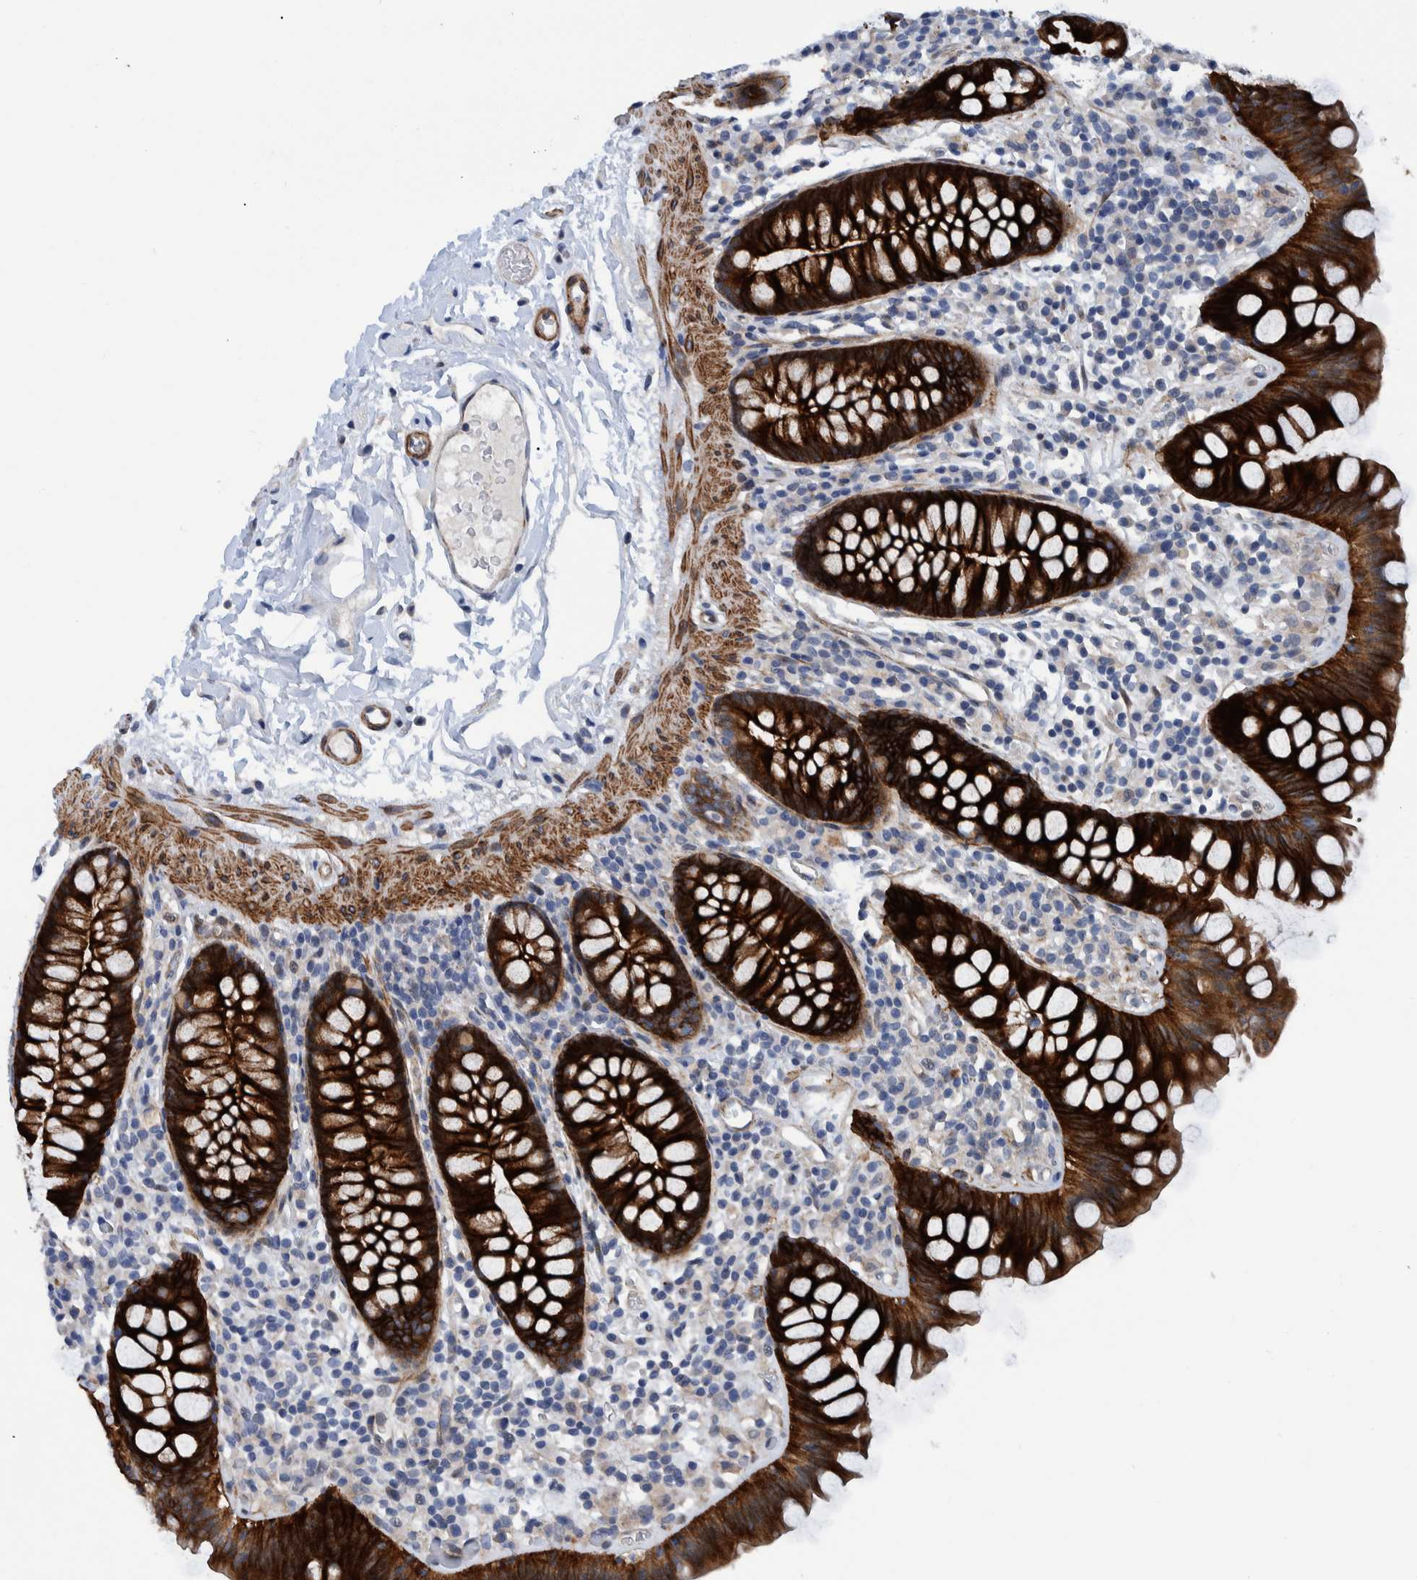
{"staining": {"intensity": "moderate", "quantity": ">75%", "location": "cytoplasmic/membranous"}, "tissue": "colon", "cell_type": "Endothelial cells", "image_type": "normal", "snomed": [{"axis": "morphology", "description": "Normal tissue, NOS"}, {"axis": "topography", "description": "Colon"}], "caption": "Immunohistochemistry (IHC) photomicrograph of unremarkable colon: human colon stained using IHC demonstrates medium levels of moderate protein expression localized specifically in the cytoplasmic/membranous of endothelial cells, appearing as a cytoplasmic/membranous brown color.", "gene": "MKS1", "patient": {"sex": "female", "age": 80}}